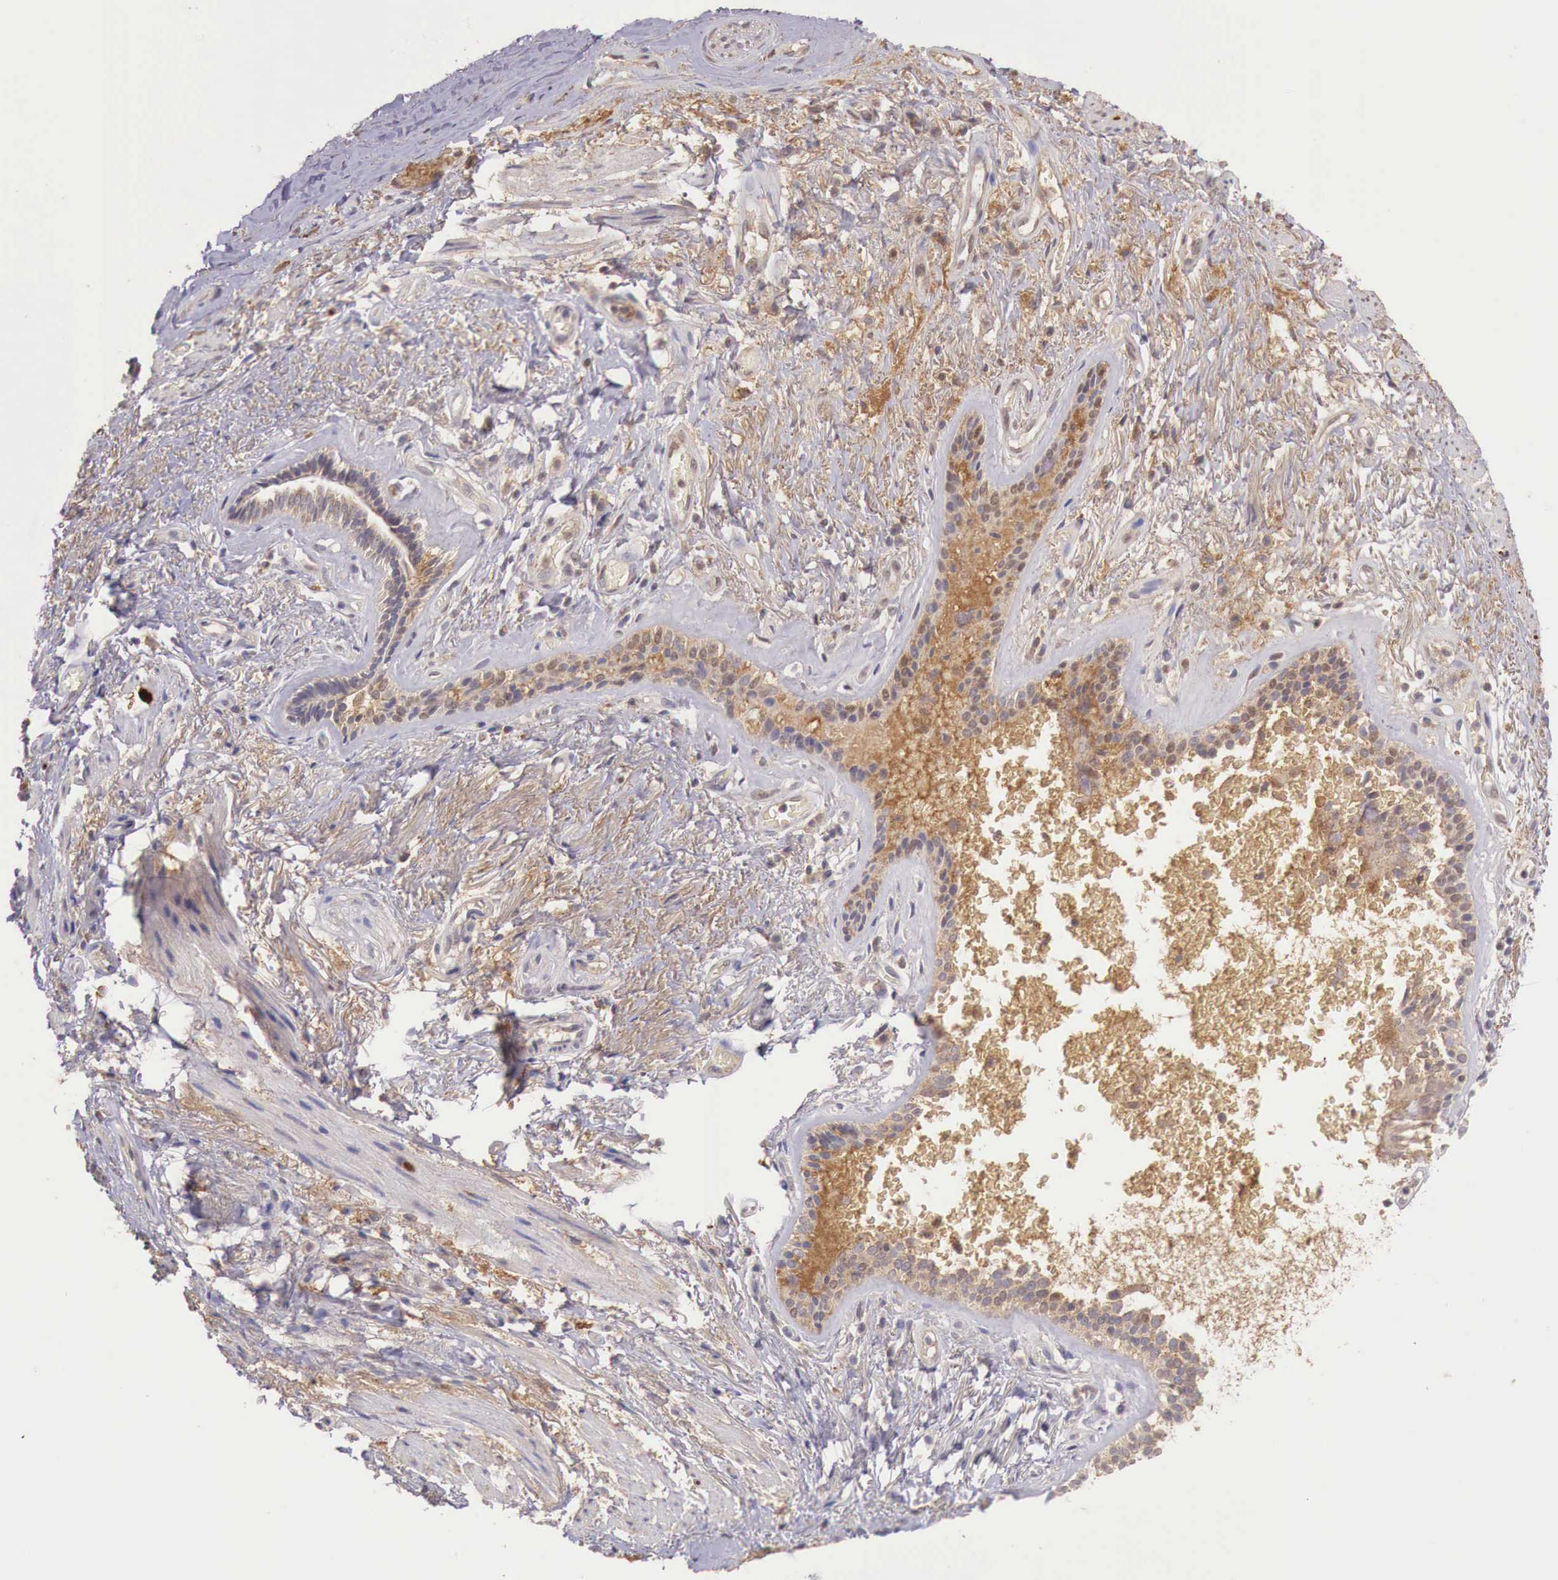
{"staining": {"intensity": "moderate", "quantity": ">75%", "location": "cytoplasmic/membranous"}, "tissue": "bronchus", "cell_type": "Respiratory epithelial cells", "image_type": "normal", "snomed": [{"axis": "morphology", "description": "Normal tissue, NOS"}, {"axis": "topography", "description": "Cartilage tissue"}, {"axis": "topography", "description": "Lung"}], "caption": "Immunohistochemical staining of normal human bronchus demonstrates moderate cytoplasmic/membranous protein expression in about >75% of respiratory epithelial cells. Immunohistochemistry (ihc) stains the protein of interest in brown and the nuclei are stained blue.", "gene": "CHRDL1", "patient": {"sex": "male", "age": 65}}